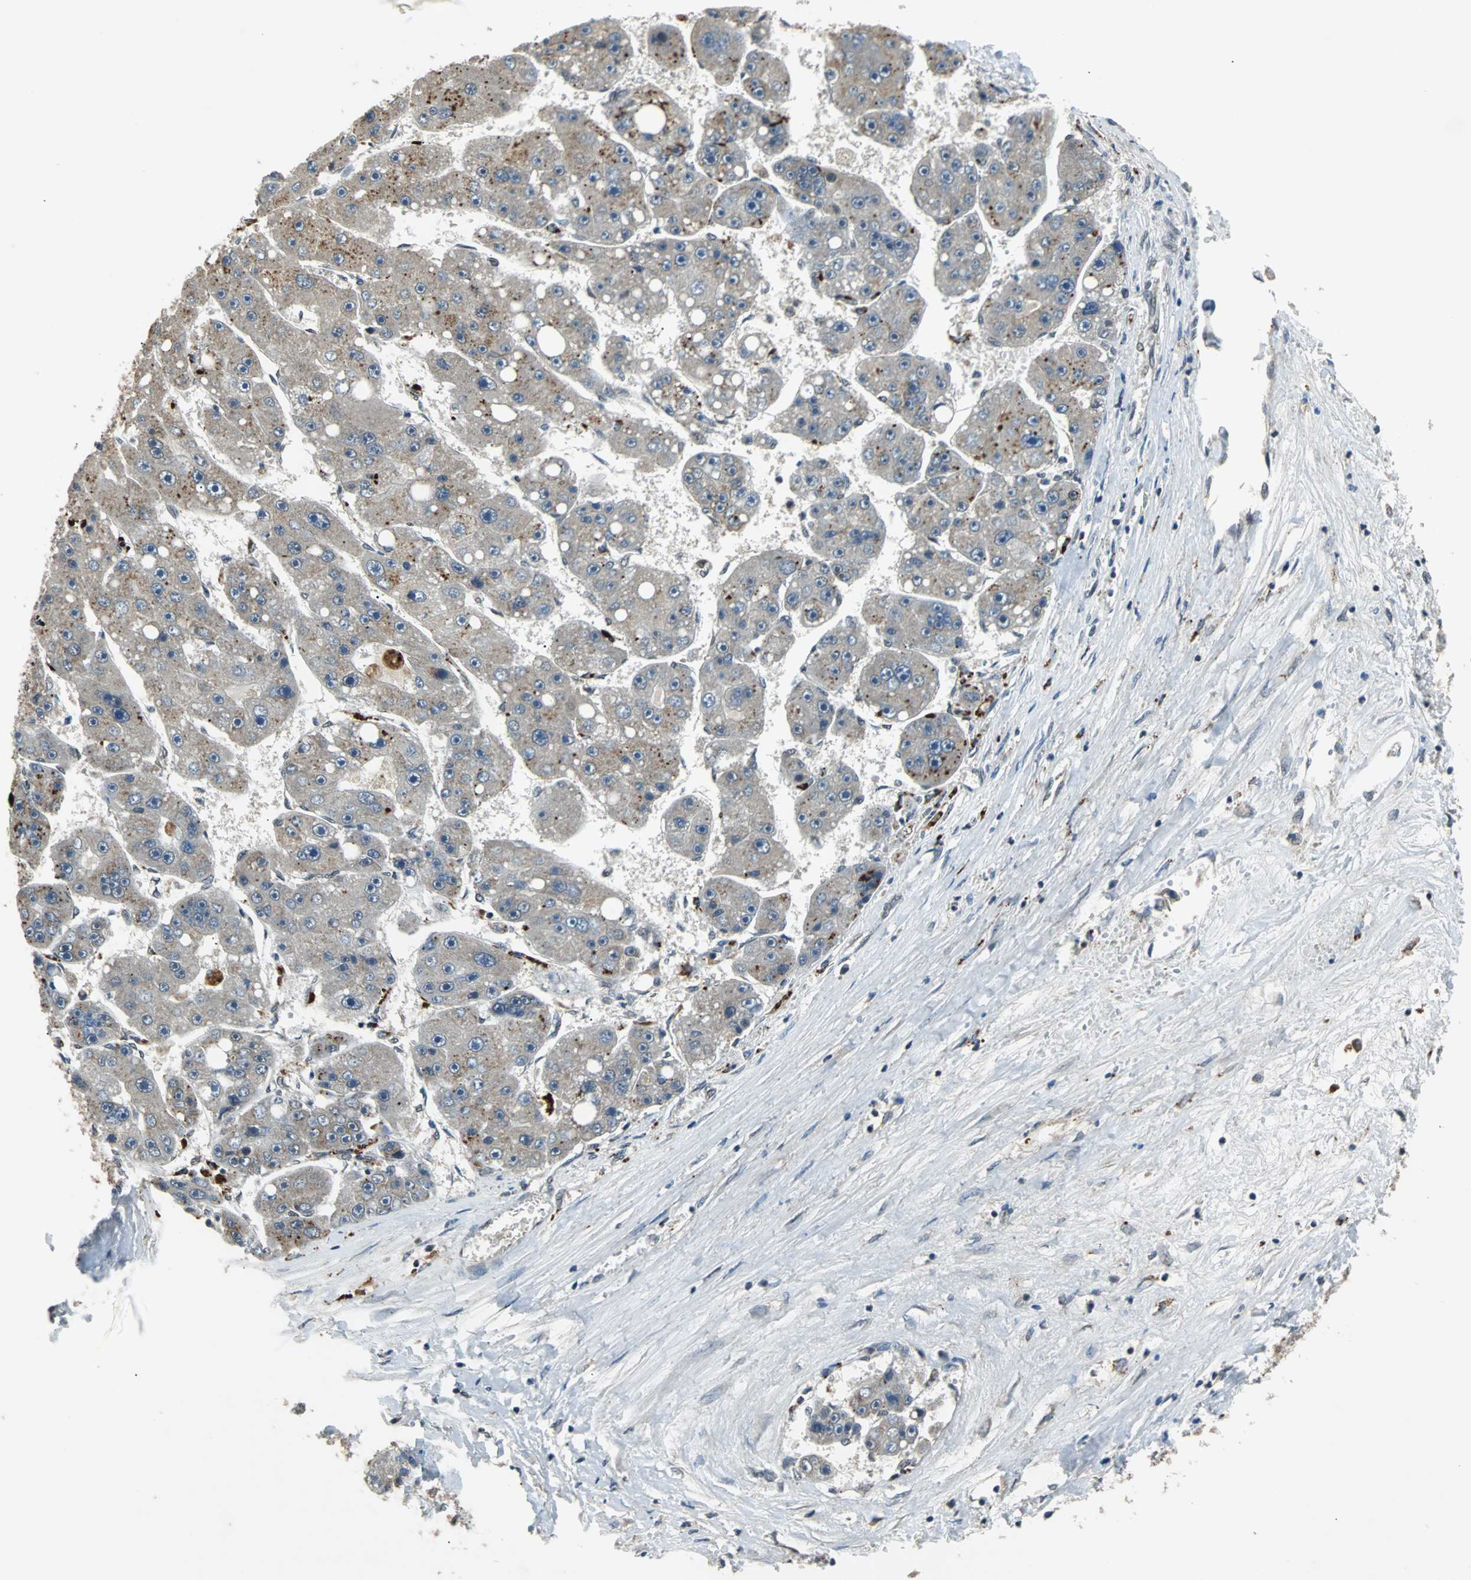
{"staining": {"intensity": "moderate", "quantity": "<25%", "location": "cytoplasmic/membranous,nuclear"}, "tissue": "liver cancer", "cell_type": "Tumor cells", "image_type": "cancer", "snomed": [{"axis": "morphology", "description": "Carcinoma, Hepatocellular, NOS"}, {"axis": "topography", "description": "Liver"}], "caption": "A photomicrograph of human liver cancer (hepatocellular carcinoma) stained for a protein demonstrates moderate cytoplasmic/membranous and nuclear brown staining in tumor cells.", "gene": "PHC1", "patient": {"sex": "female", "age": 61}}